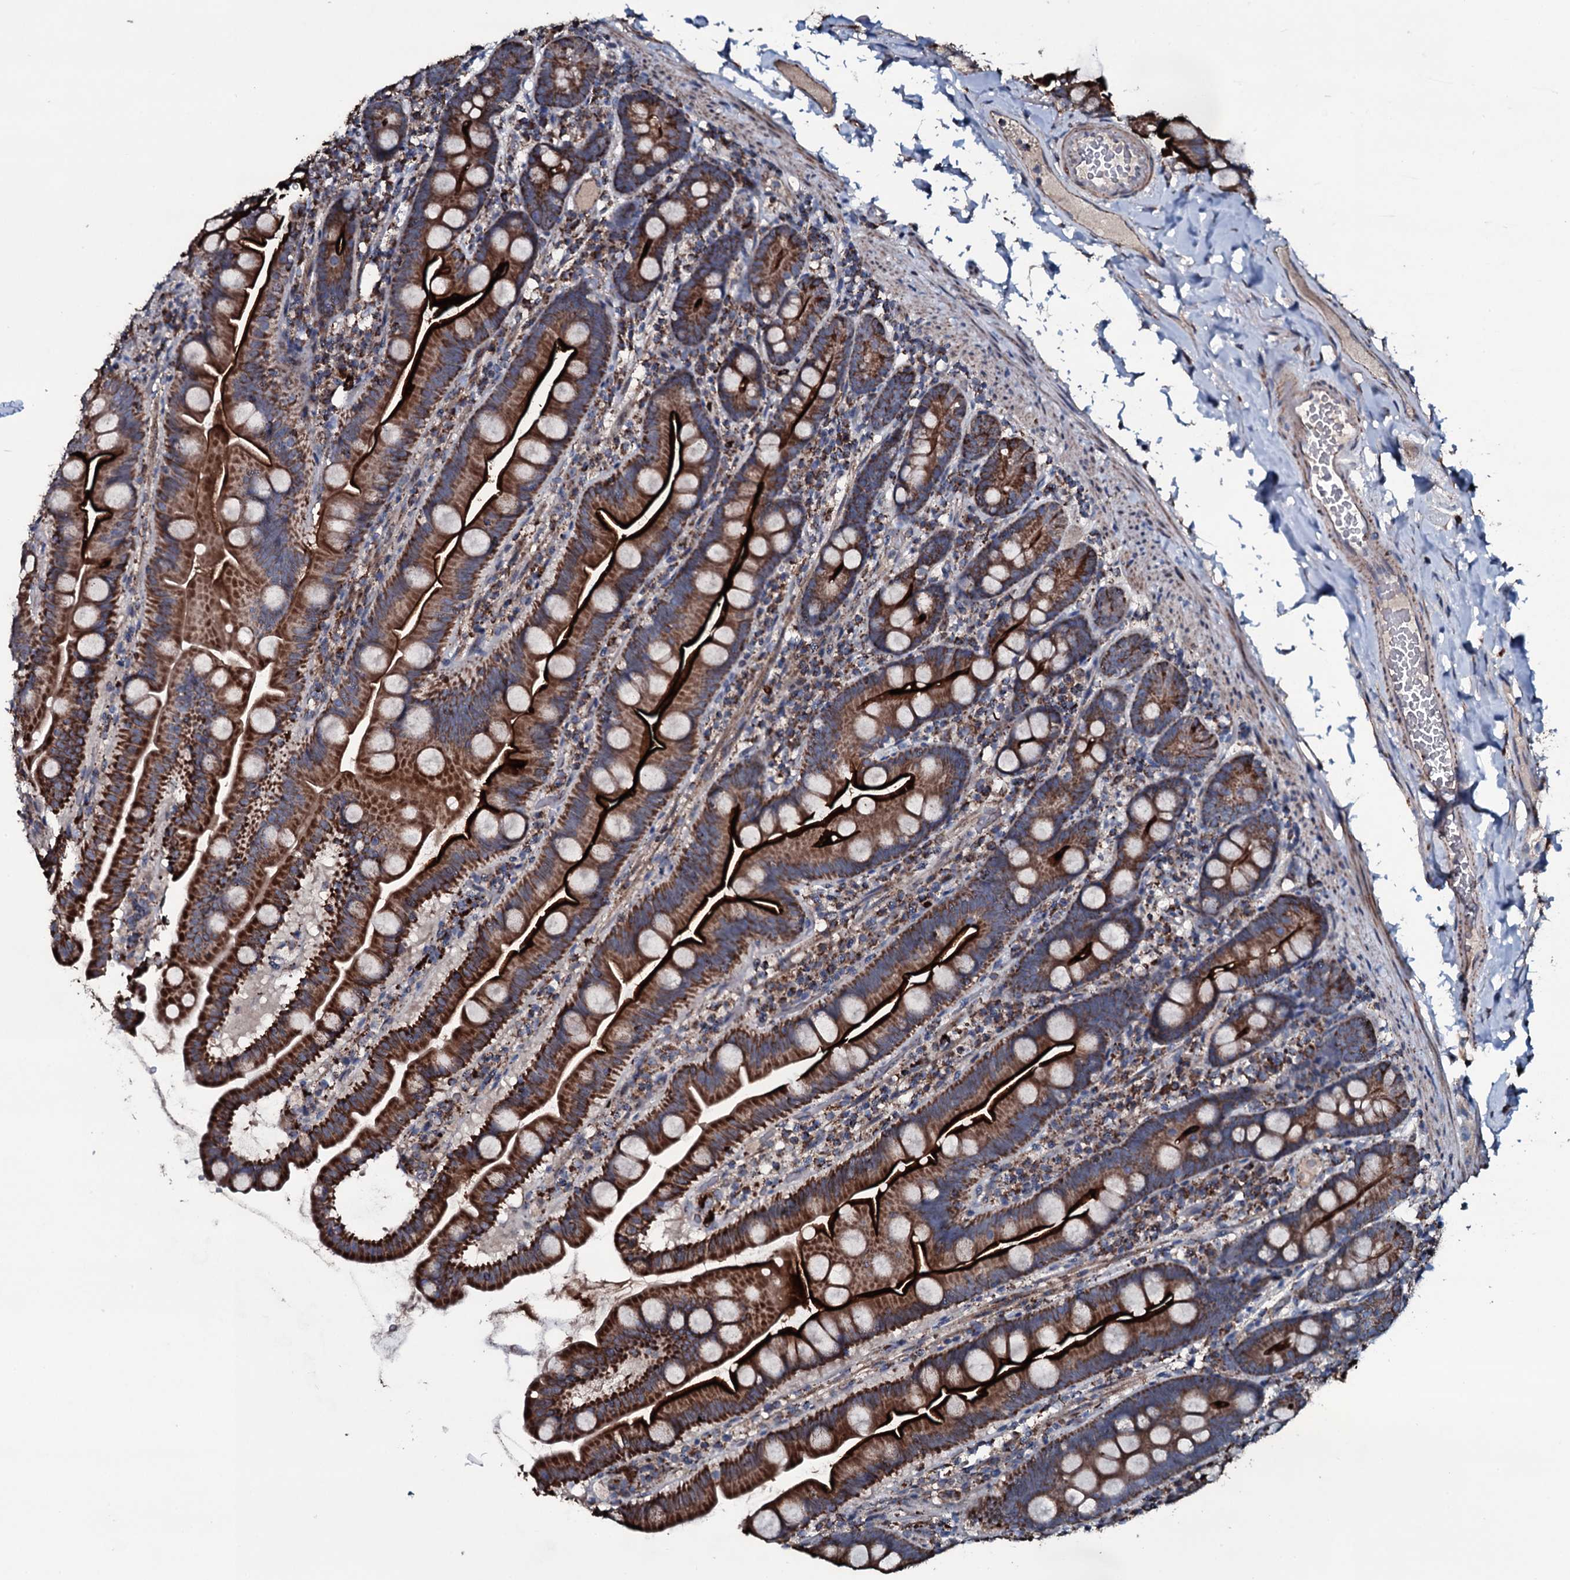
{"staining": {"intensity": "strong", "quantity": ">75%", "location": "cytoplasmic/membranous"}, "tissue": "small intestine", "cell_type": "Glandular cells", "image_type": "normal", "snomed": [{"axis": "morphology", "description": "Normal tissue, NOS"}, {"axis": "topography", "description": "Small intestine"}], "caption": "Protein staining displays strong cytoplasmic/membranous positivity in about >75% of glandular cells in unremarkable small intestine.", "gene": "DYNC2I2", "patient": {"sex": "female", "age": 68}}